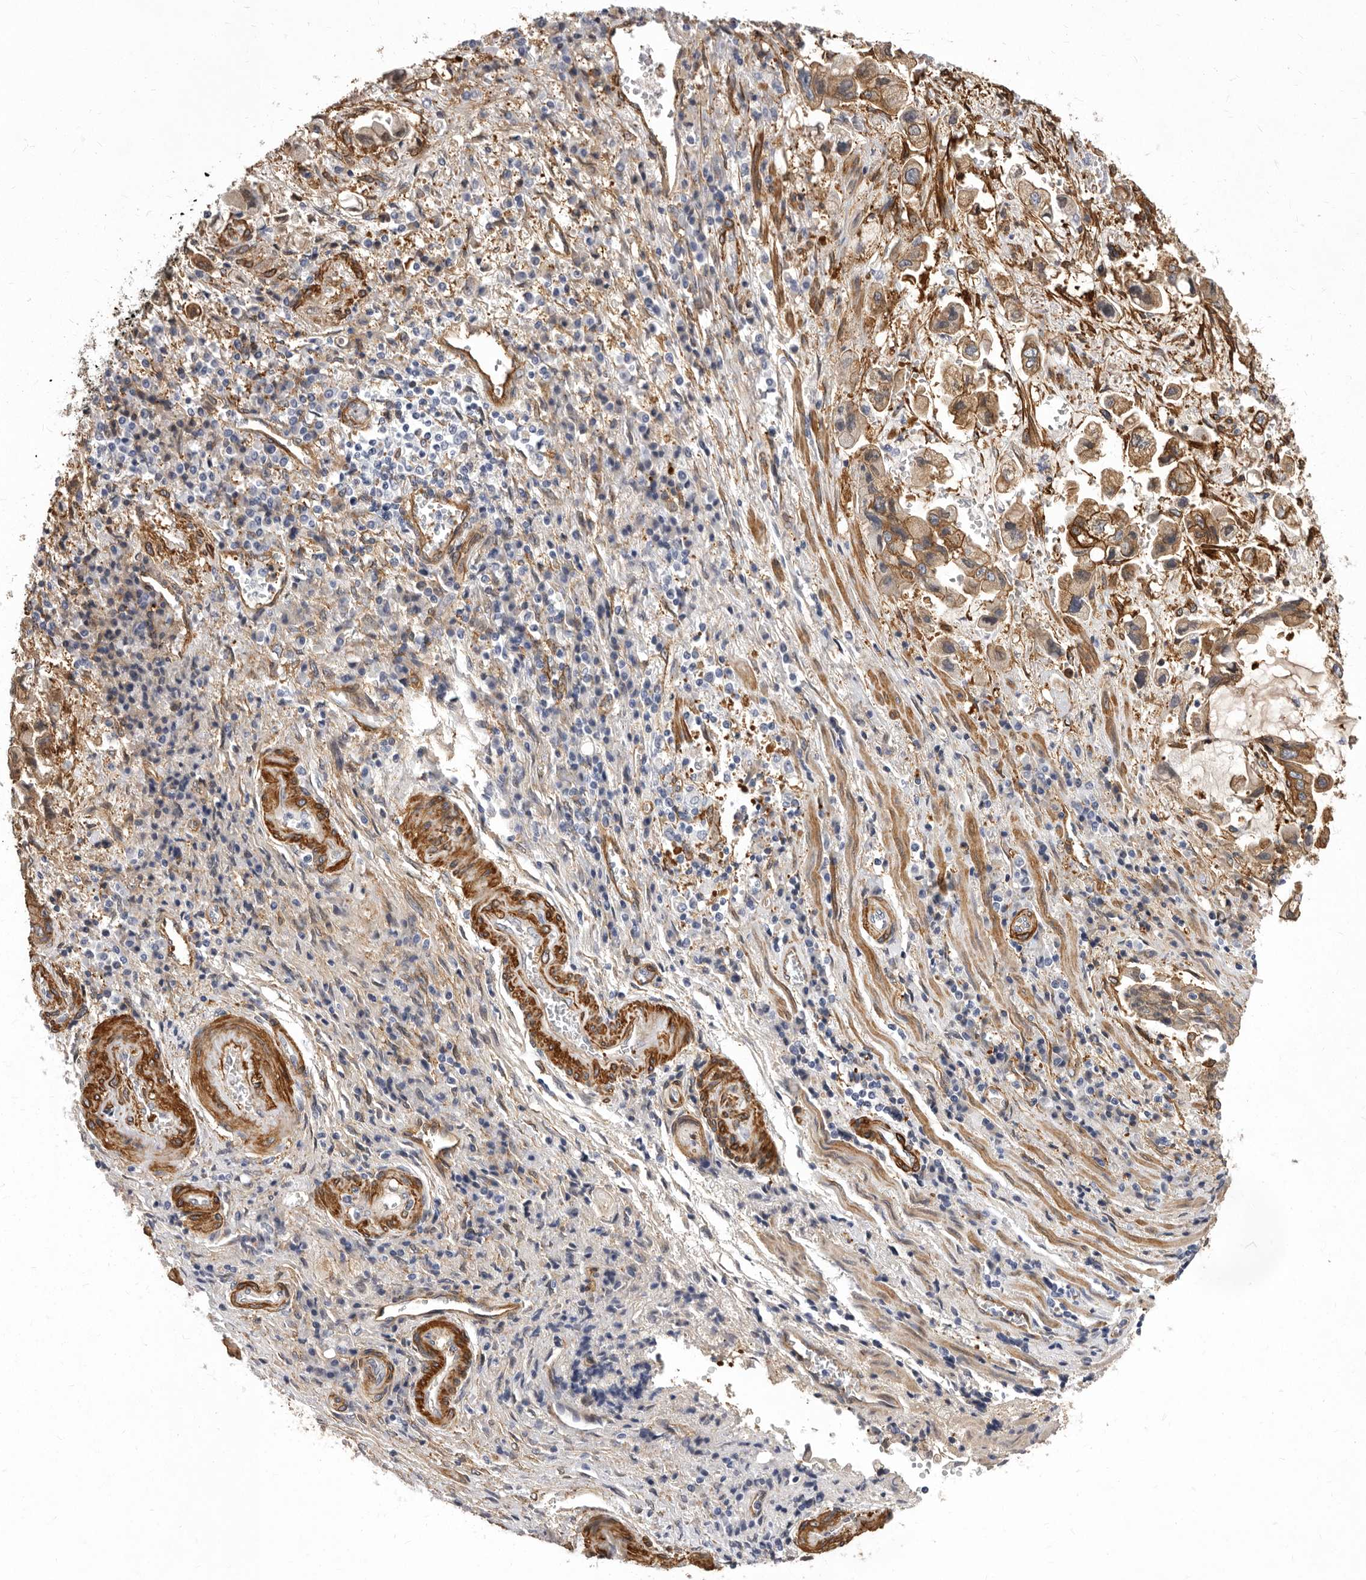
{"staining": {"intensity": "moderate", "quantity": ">75%", "location": "cytoplasmic/membranous"}, "tissue": "stomach cancer", "cell_type": "Tumor cells", "image_type": "cancer", "snomed": [{"axis": "morphology", "description": "Adenocarcinoma, NOS"}, {"axis": "topography", "description": "Stomach"}], "caption": "Protein staining displays moderate cytoplasmic/membranous positivity in about >75% of tumor cells in stomach cancer.", "gene": "ENAH", "patient": {"sex": "male", "age": 62}}